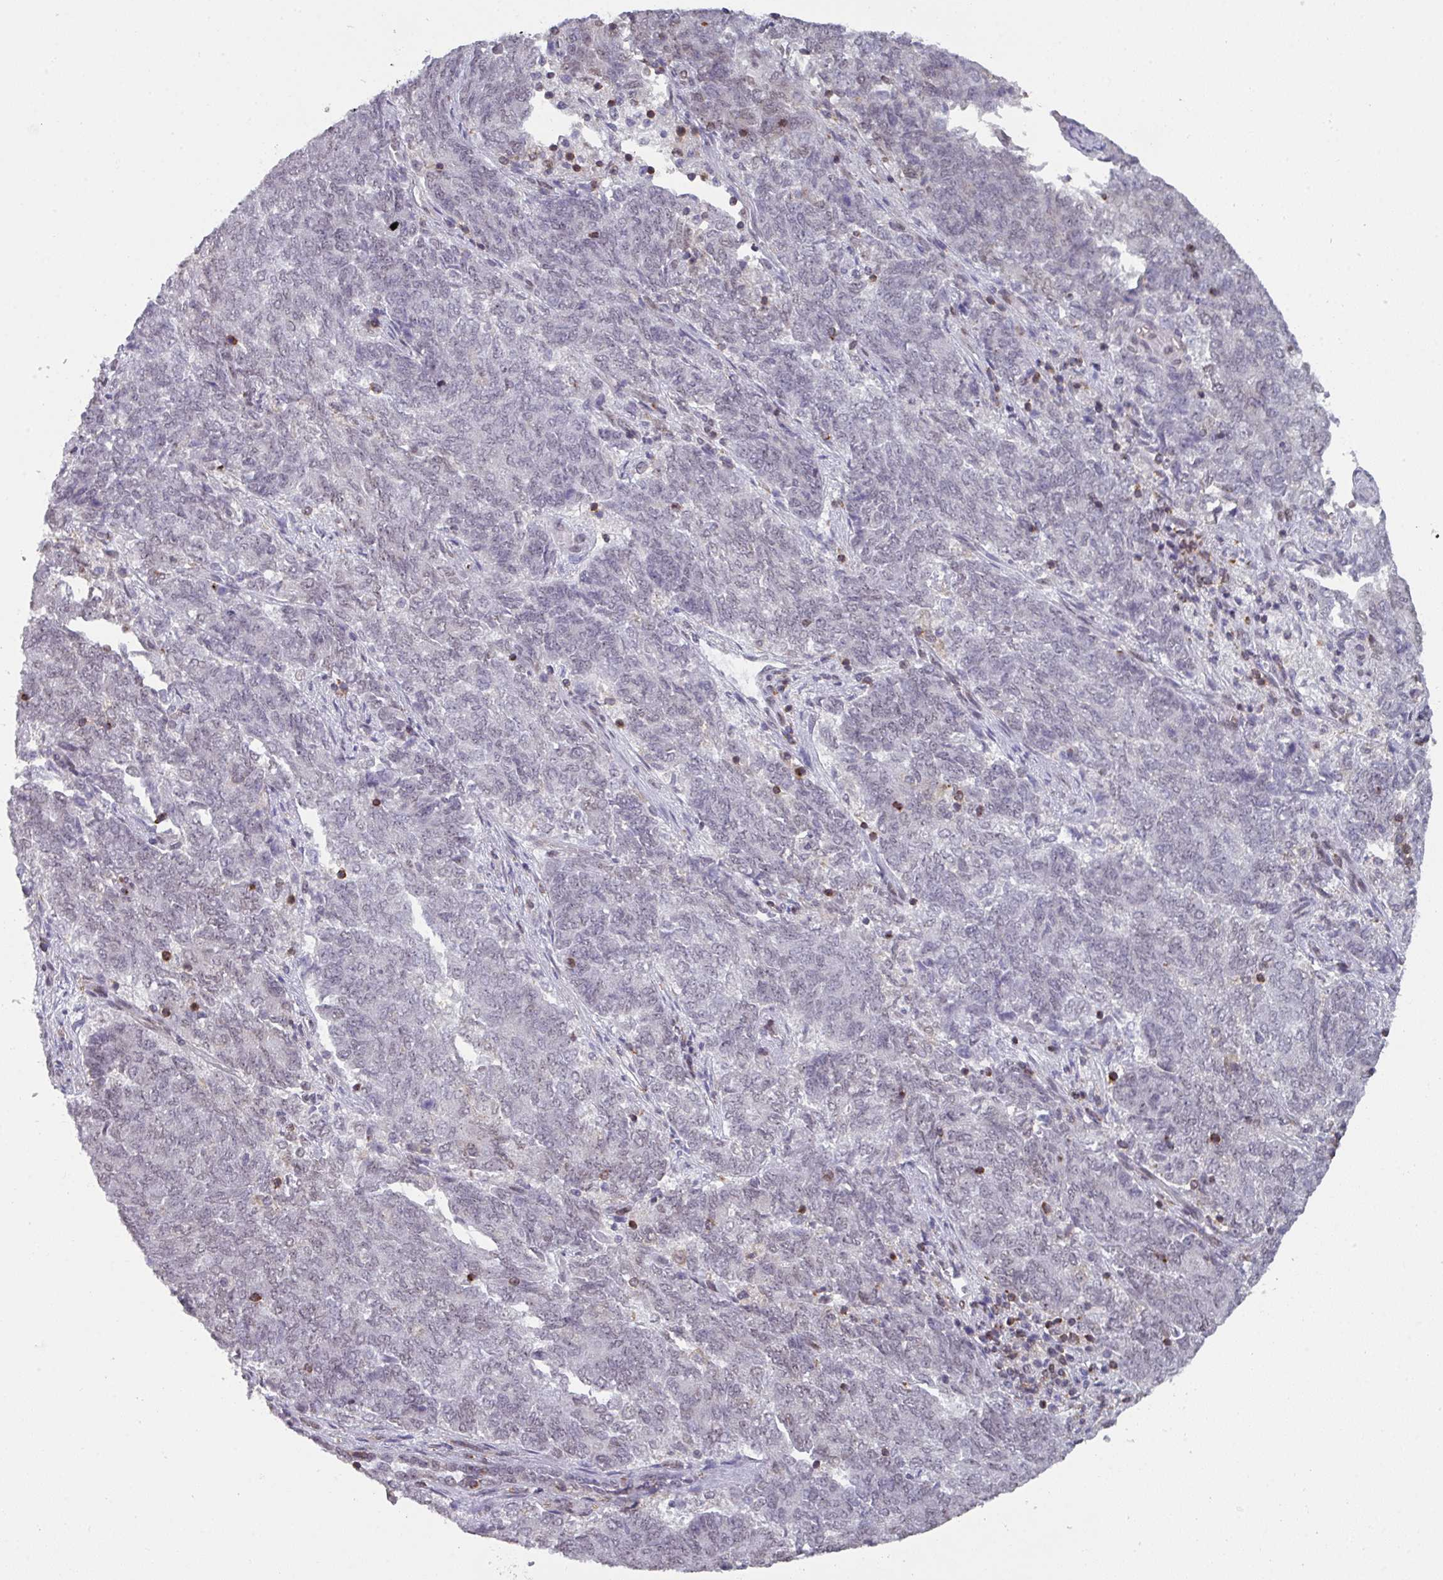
{"staining": {"intensity": "negative", "quantity": "none", "location": "none"}, "tissue": "endometrial cancer", "cell_type": "Tumor cells", "image_type": "cancer", "snomed": [{"axis": "morphology", "description": "Adenocarcinoma, NOS"}, {"axis": "topography", "description": "Endometrium"}], "caption": "Micrograph shows no protein staining in tumor cells of adenocarcinoma (endometrial) tissue.", "gene": "RASAL3", "patient": {"sex": "female", "age": 80}}